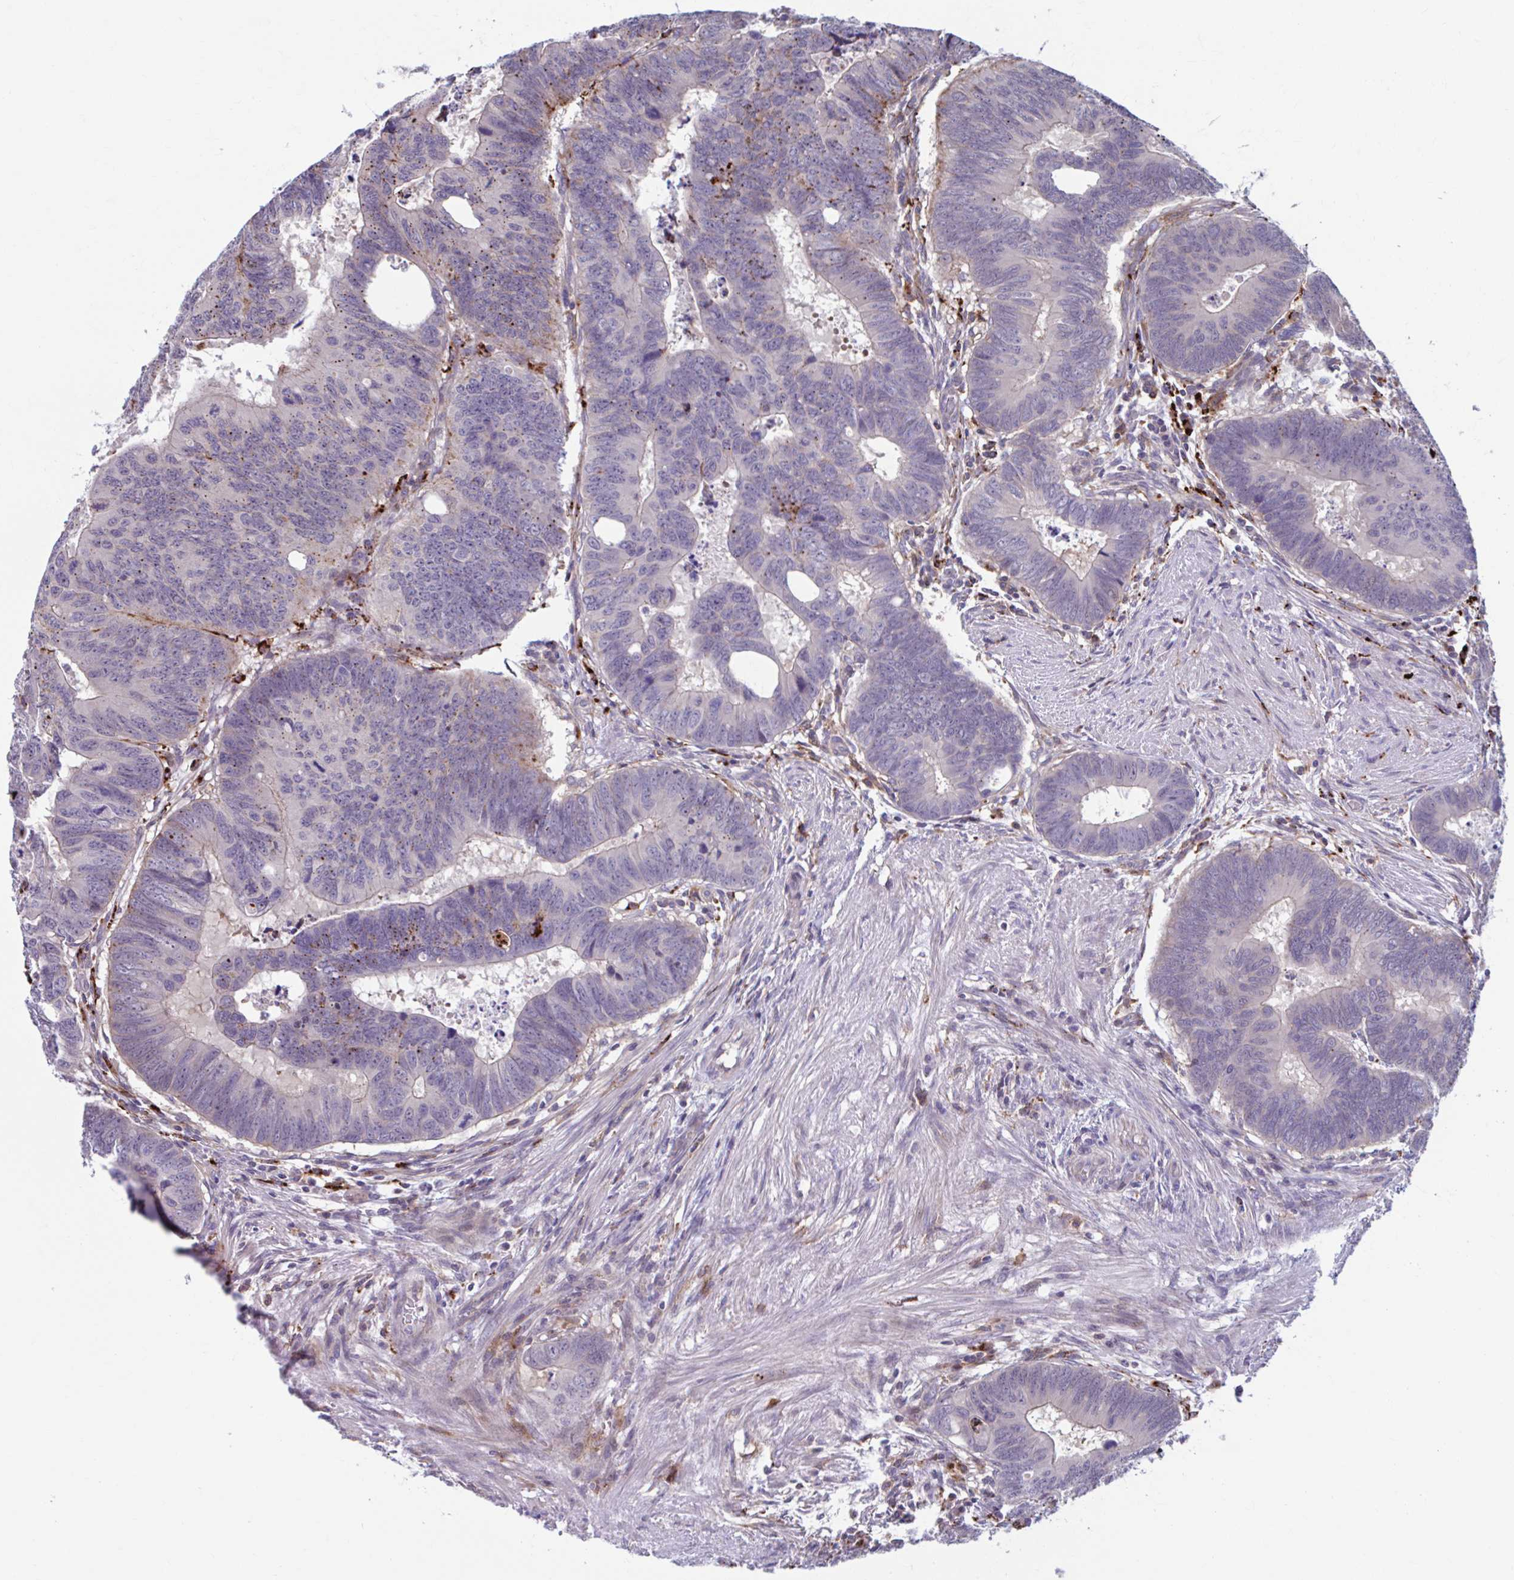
{"staining": {"intensity": "moderate", "quantity": "<25%", "location": "cytoplasmic/membranous"}, "tissue": "colorectal cancer", "cell_type": "Tumor cells", "image_type": "cancer", "snomed": [{"axis": "morphology", "description": "Adenocarcinoma, NOS"}, {"axis": "topography", "description": "Colon"}], "caption": "Colorectal cancer stained with a protein marker reveals moderate staining in tumor cells.", "gene": "ADAT3", "patient": {"sex": "male", "age": 62}}